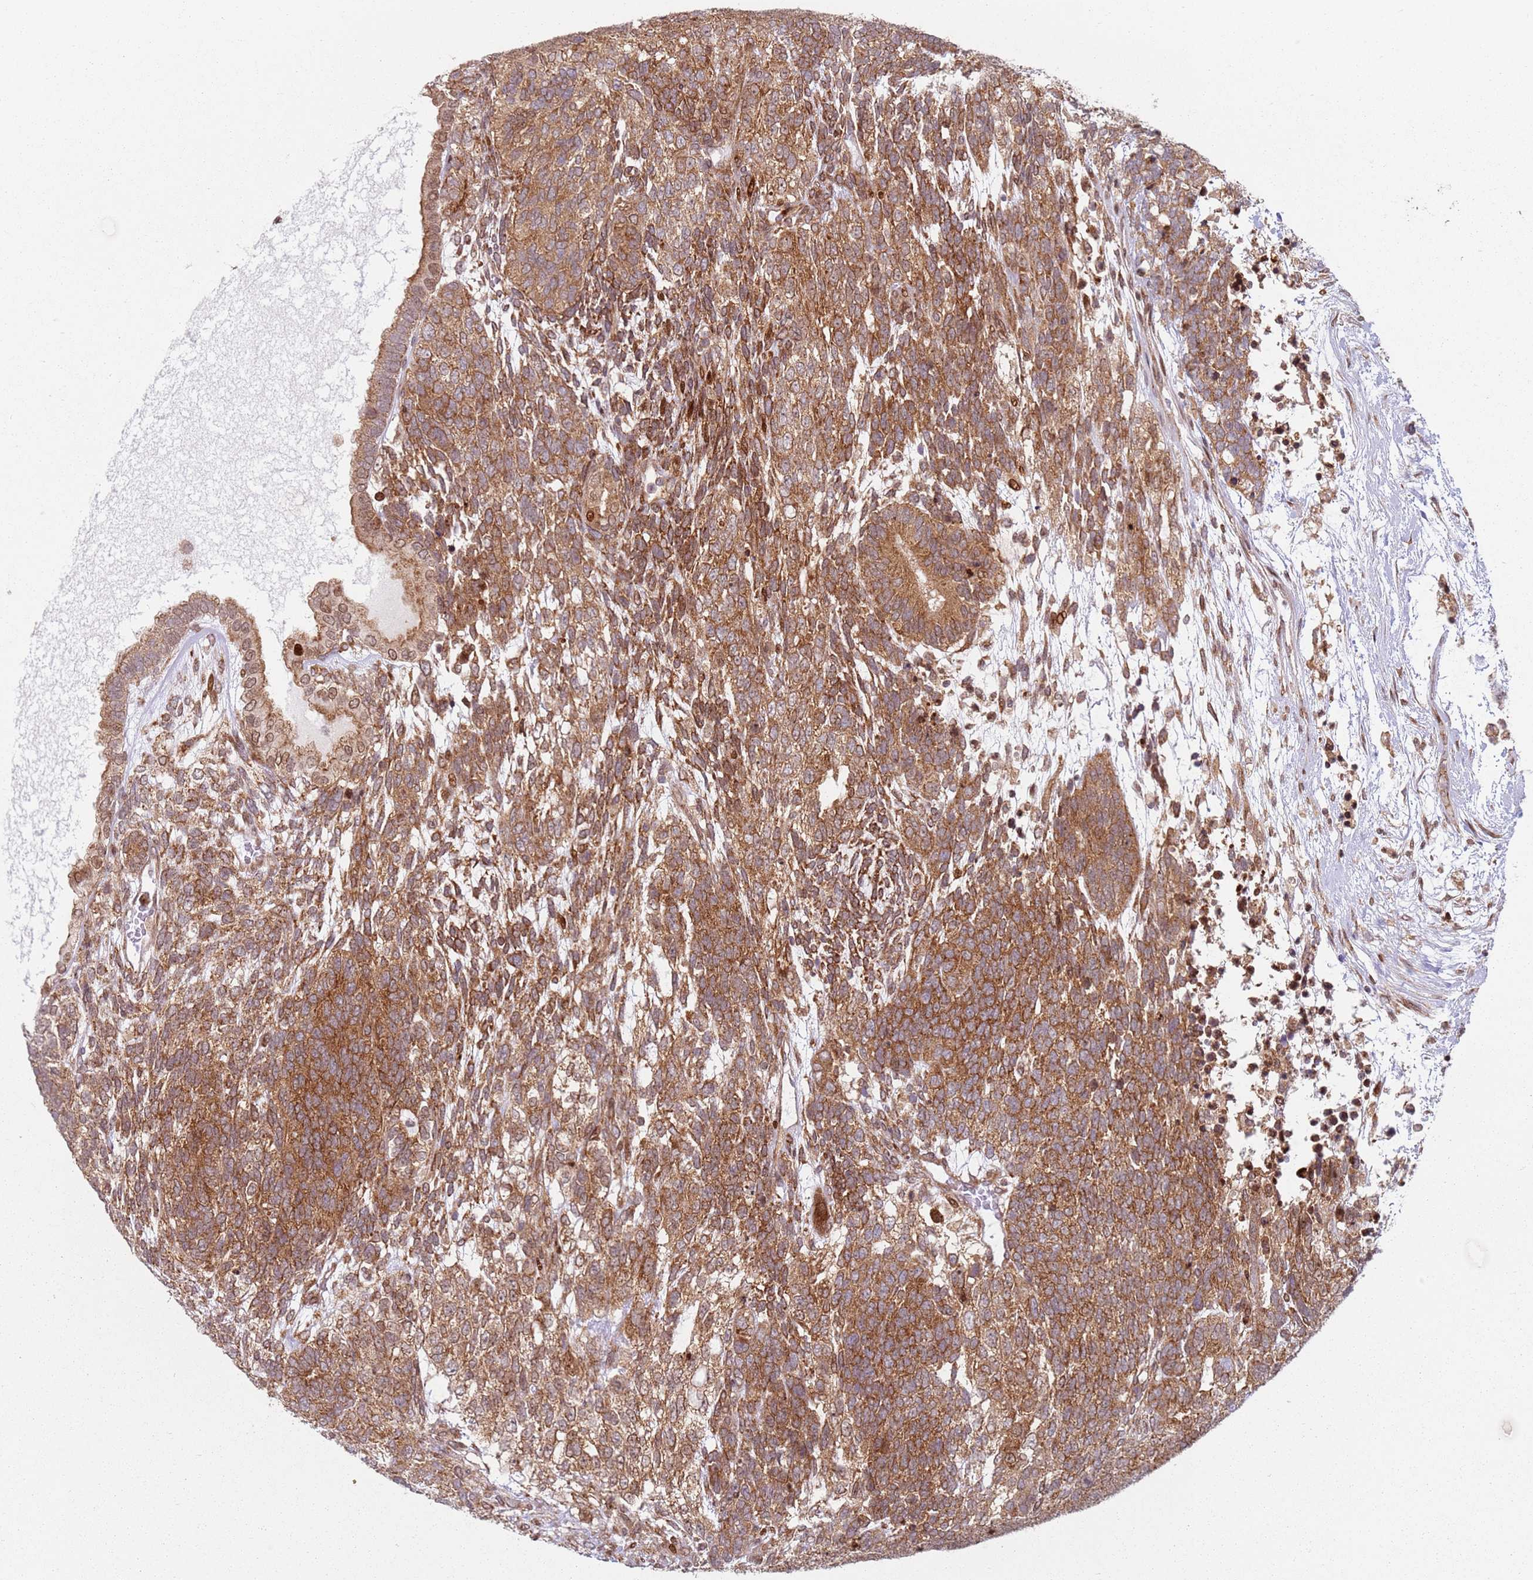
{"staining": {"intensity": "strong", "quantity": ">75%", "location": "cytoplasmic/membranous"}, "tissue": "testis cancer", "cell_type": "Tumor cells", "image_type": "cancer", "snomed": [{"axis": "morphology", "description": "Carcinoma, Embryonal, NOS"}, {"axis": "topography", "description": "Testis"}], "caption": "Tumor cells reveal high levels of strong cytoplasmic/membranous positivity in approximately >75% of cells in human testis cancer.", "gene": "HNRNPLL", "patient": {"sex": "male", "age": 23}}